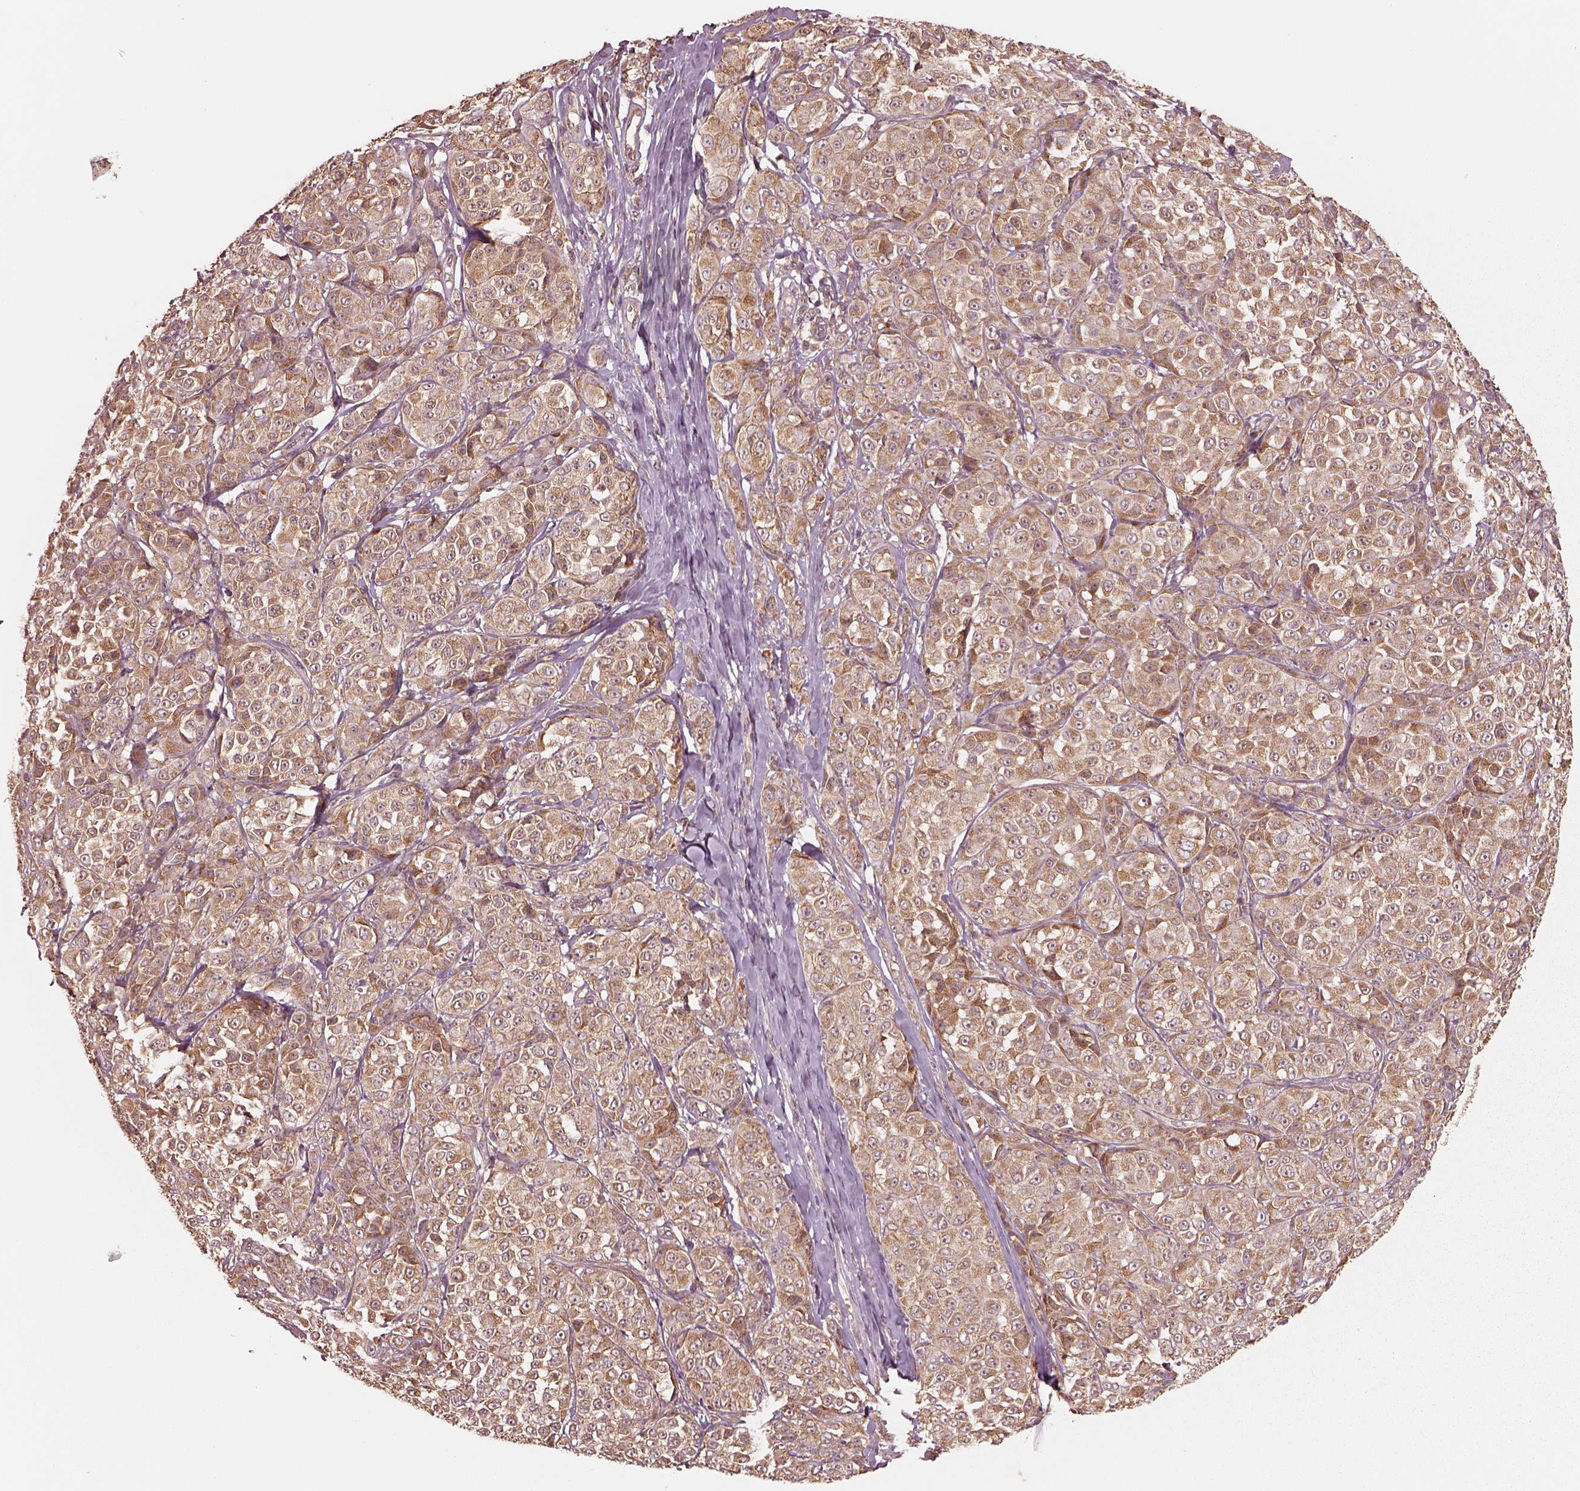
{"staining": {"intensity": "moderate", "quantity": ">75%", "location": "cytoplasmic/membranous"}, "tissue": "melanoma", "cell_type": "Tumor cells", "image_type": "cancer", "snomed": [{"axis": "morphology", "description": "Malignant melanoma, NOS"}, {"axis": "topography", "description": "Skin"}], "caption": "Immunohistochemical staining of human melanoma exhibits medium levels of moderate cytoplasmic/membranous expression in about >75% of tumor cells.", "gene": "RPS5", "patient": {"sex": "male", "age": 89}}